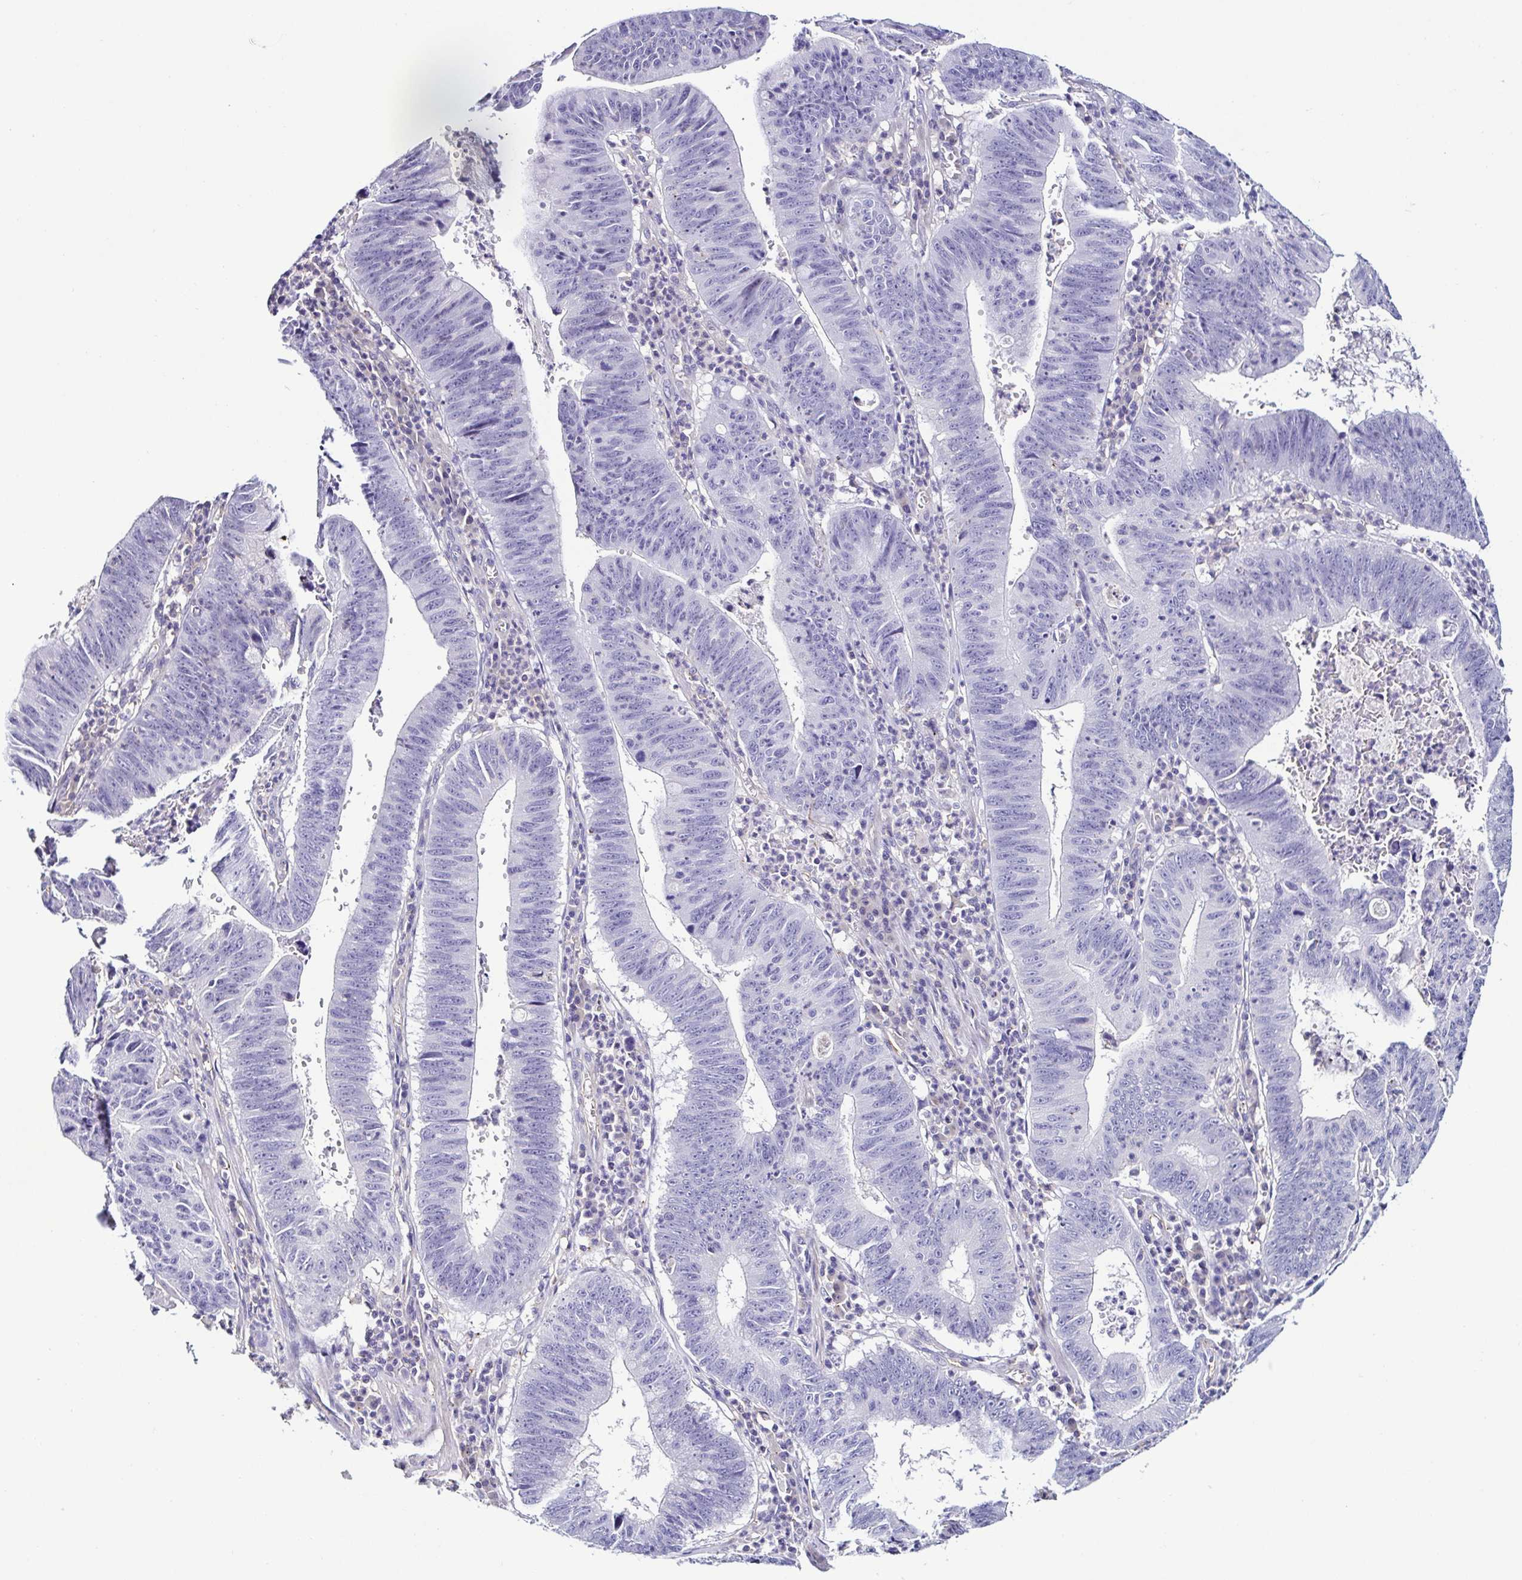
{"staining": {"intensity": "negative", "quantity": "none", "location": "none"}, "tissue": "stomach cancer", "cell_type": "Tumor cells", "image_type": "cancer", "snomed": [{"axis": "morphology", "description": "Adenocarcinoma, NOS"}, {"axis": "topography", "description": "Stomach"}], "caption": "Stomach adenocarcinoma was stained to show a protein in brown. There is no significant staining in tumor cells. Brightfield microscopy of IHC stained with DAB (brown) and hematoxylin (blue), captured at high magnification.", "gene": "TNNT2", "patient": {"sex": "male", "age": 59}}